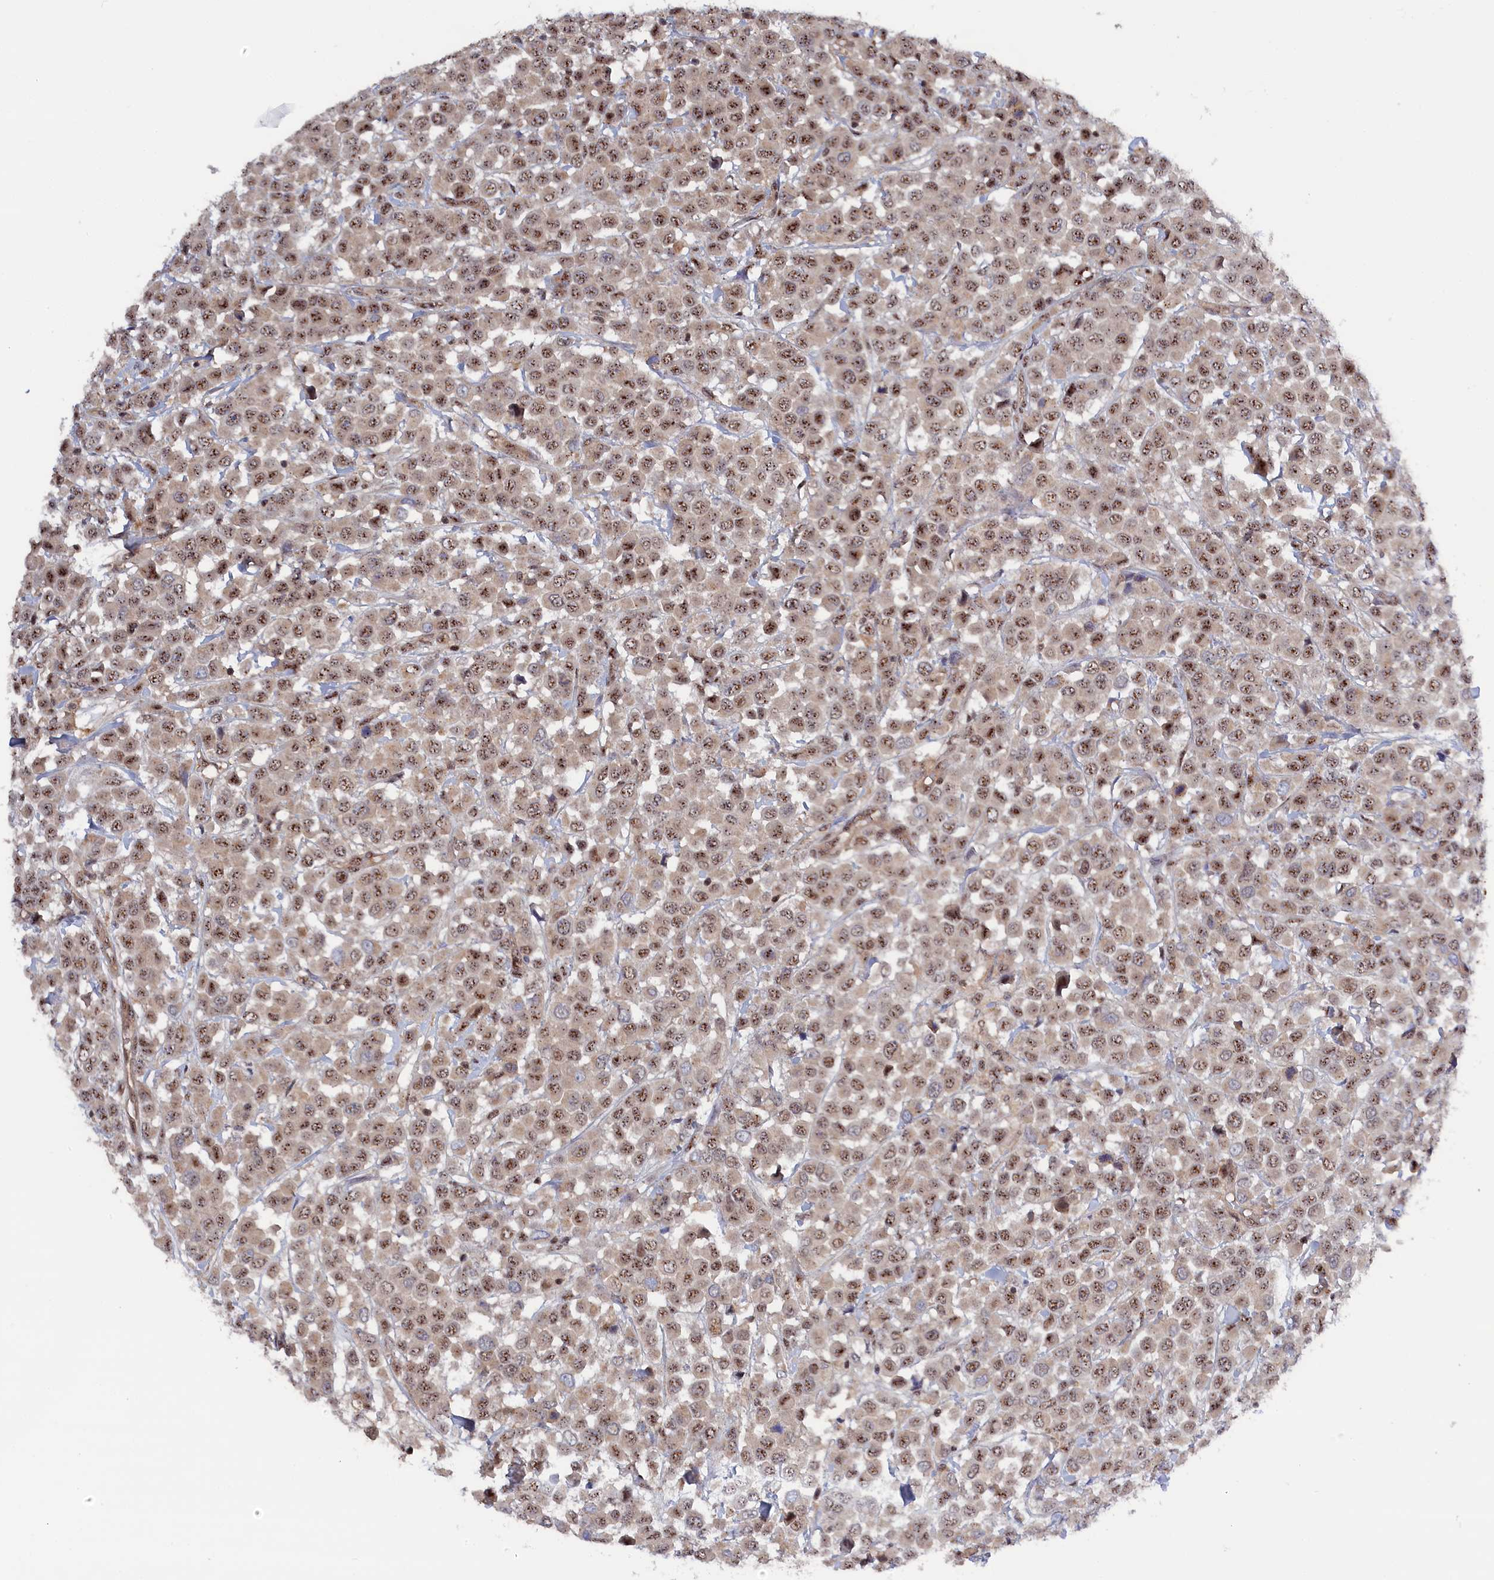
{"staining": {"intensity": "moderate", "quantity": ">75%", "location": "nuclear"}, "tissue": "breast cancer", "cell_type": "Tumor cells", "image_type": "cancer", "snomed": [{"axis": "morphology", "description": "Duct carcinoma"}, {"axis": "topography", "description": "Breast"}], "caption": "Tumor cells display moderate nuclear staining in approximately >75% of cells in intraductal carcinoma (breast).", "gene": "TAB1", "patient": {"sex": "female", "age": 61}}